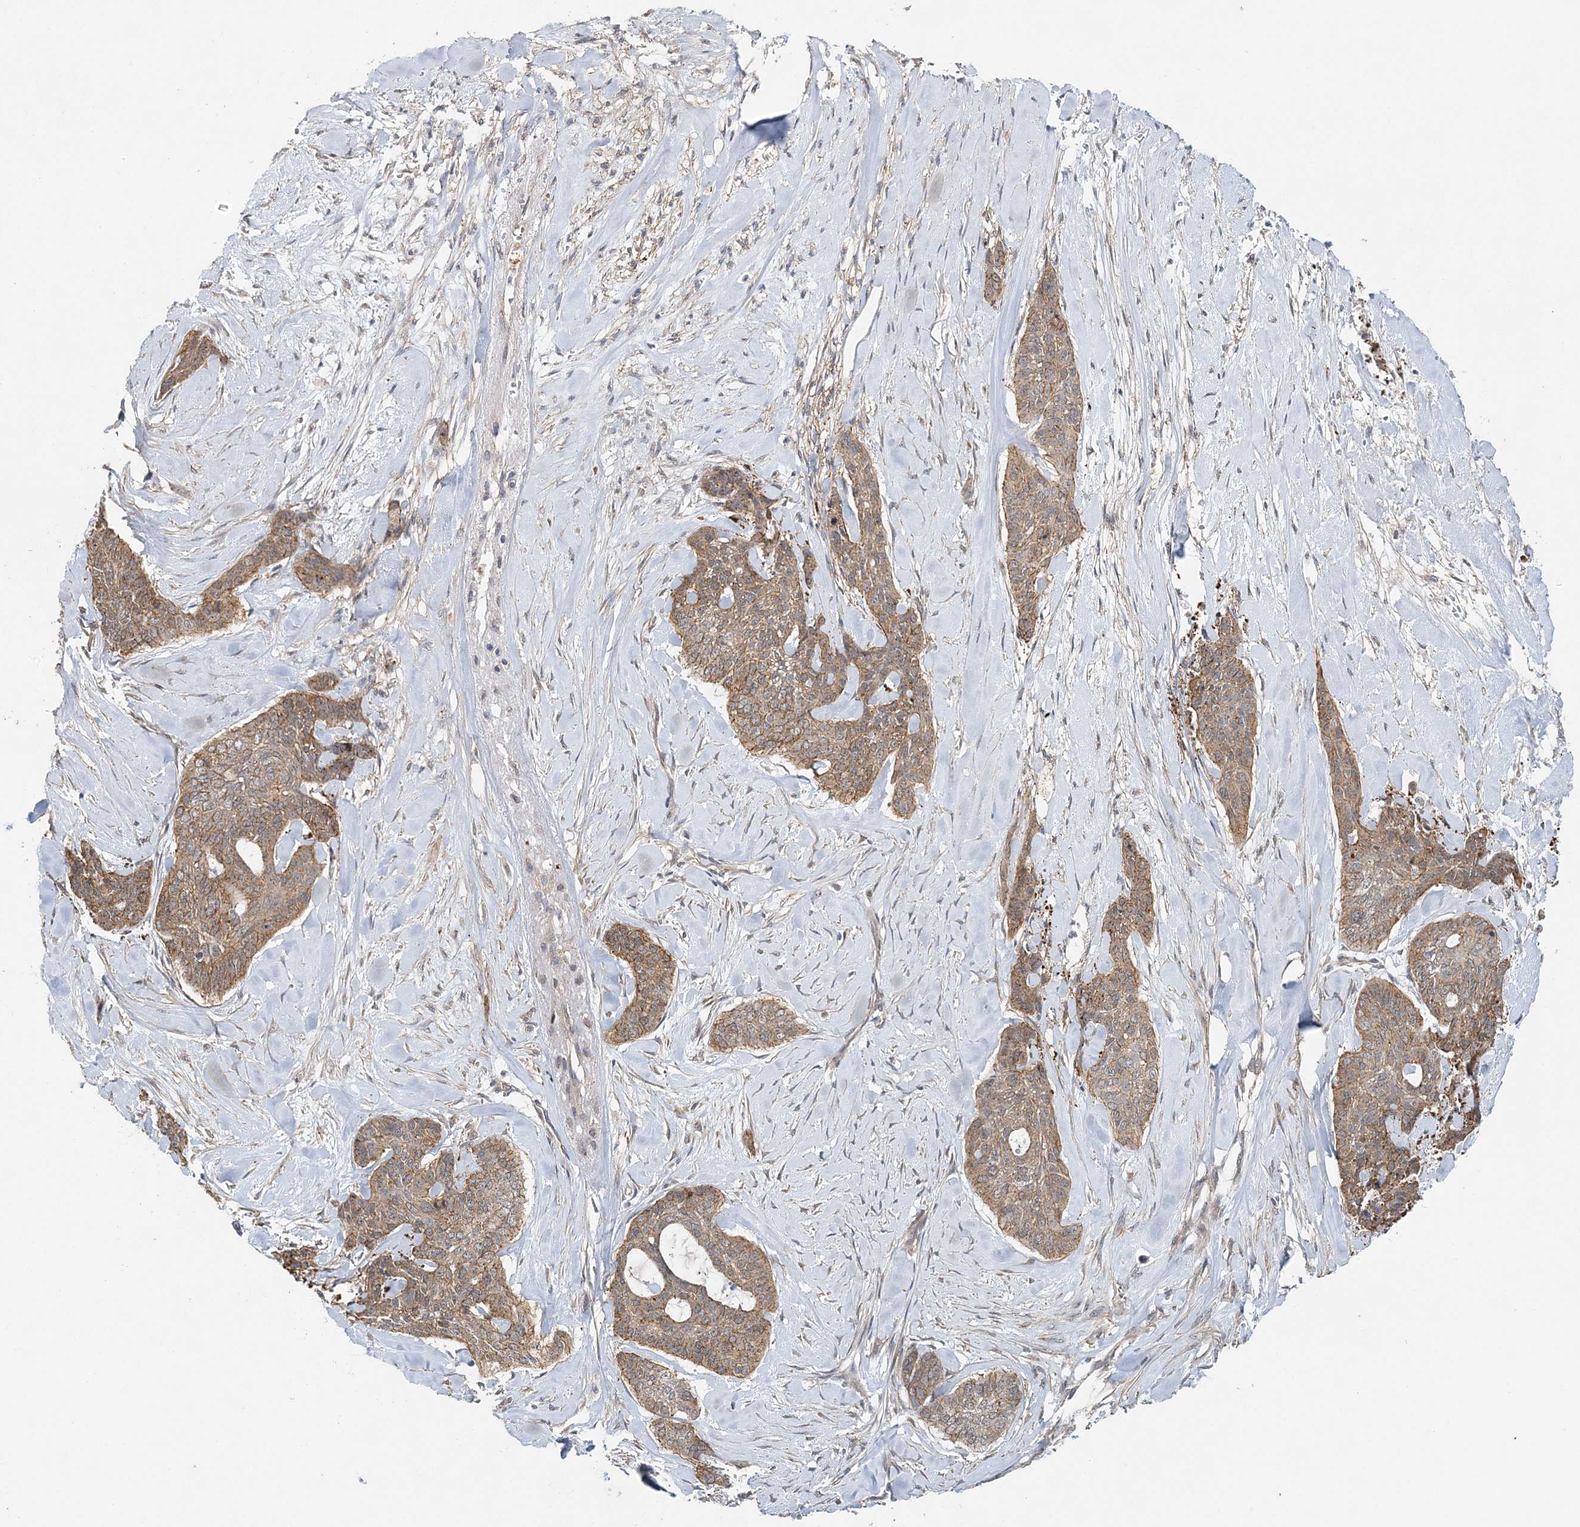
{"staining": {"intensity": "moderate", "quantity": ">75%", "location": "cytoplasmic/membranous"}, "tissue": "skin cancer", "cell_type": "Tumor cells", "image_type": "cancer", "snomed": [{"axis": "morphology", "description": "Basal cell carcinoma"}, {"axis": "topography", "description": "Skin"}], "caption": "Protein expression analysis of skin basal cell carcinoma shows moderate cytoplasmic/membranous expression in approximately >75% of tumor cells. (Stains: DAB (3,3'-diaminobenzidine) in brown, nuclei in blue, Microscopy: brightfield microscopy at high magnification).", "gene": "MAT2B", "patient": {"sex": "female", "age": 64}}